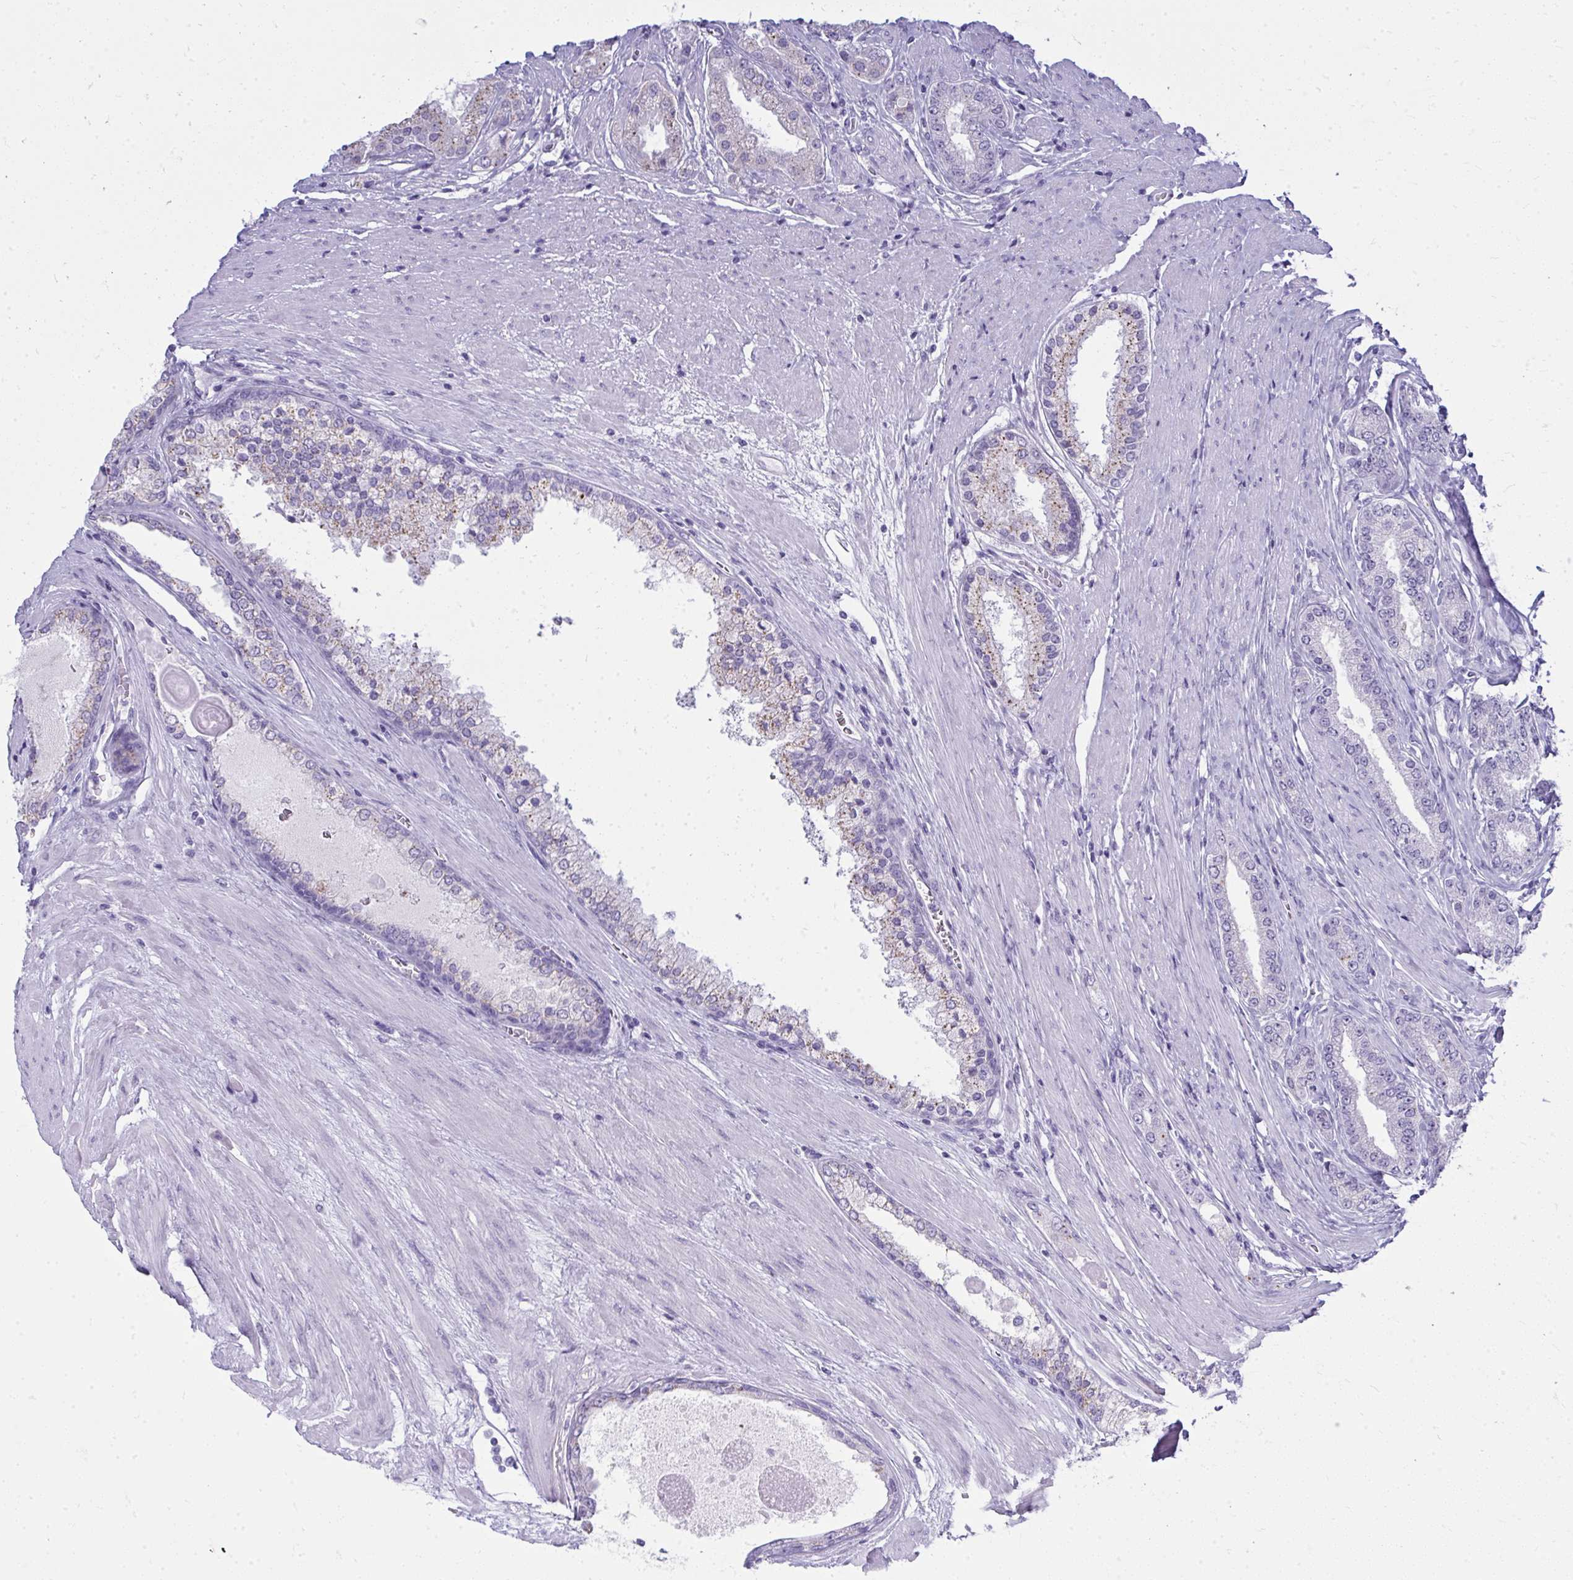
{"staining": {"intensity": "weak", "quantity": "25%-75%", "location": "cytoplasmic/membranous"}, "tissue": "prostate cancer", "cell_type": "Tumor cells", "image_type": "cancer", "snomed": [{"axis": "morphology", "description": "Adenocarcinoma, High grade"}, {"axis": "topography", "description": "Prostate"}], "caption": "Weak cytoplasmic/membranous protein positivity is appreciated in approximately 25%-75% of tumor cells in prostate cancer.", "gene": "QDPR", "patient": {"sex": "male", "age": 67}}